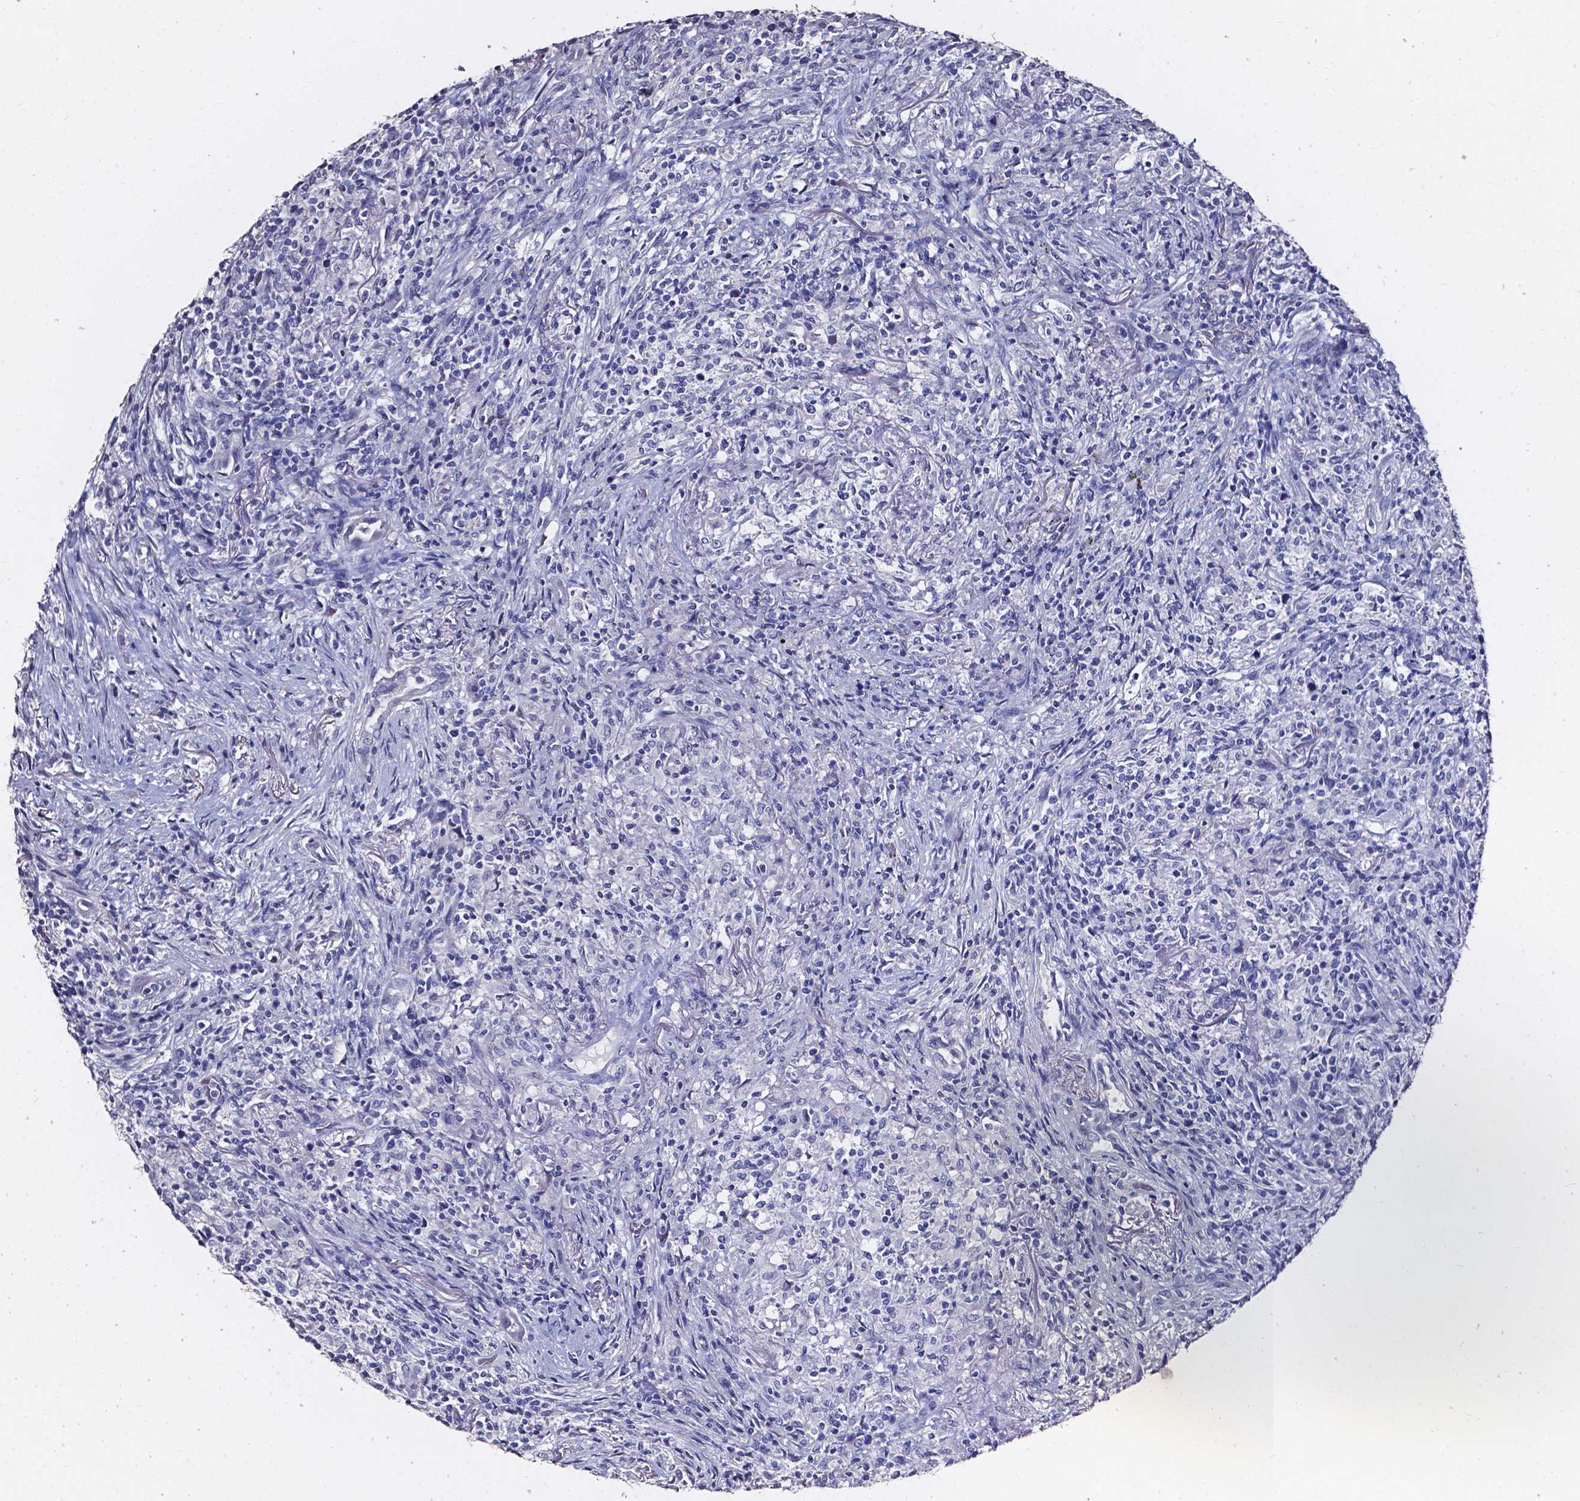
{"staining": {"intensity": "negative", "quantity": "none", "location": "none"}, "tissue": "lymphoma", "cell_type": "Tumor cells", "image_type": "cancer", "snomed": [{"axis": "morphology", "description": "Malignant lymphoma, non-Hodgkin's type, High grade"}, {"axis": "topography", "description": "Lung"}], "caption": "An immunohistochemistry photomicrograph of lymphoma is shown. There is no staining in tumor cells of lymphoma.", "gene": "AKR1B10", "patient": {"sex": "male", "age": 79}}